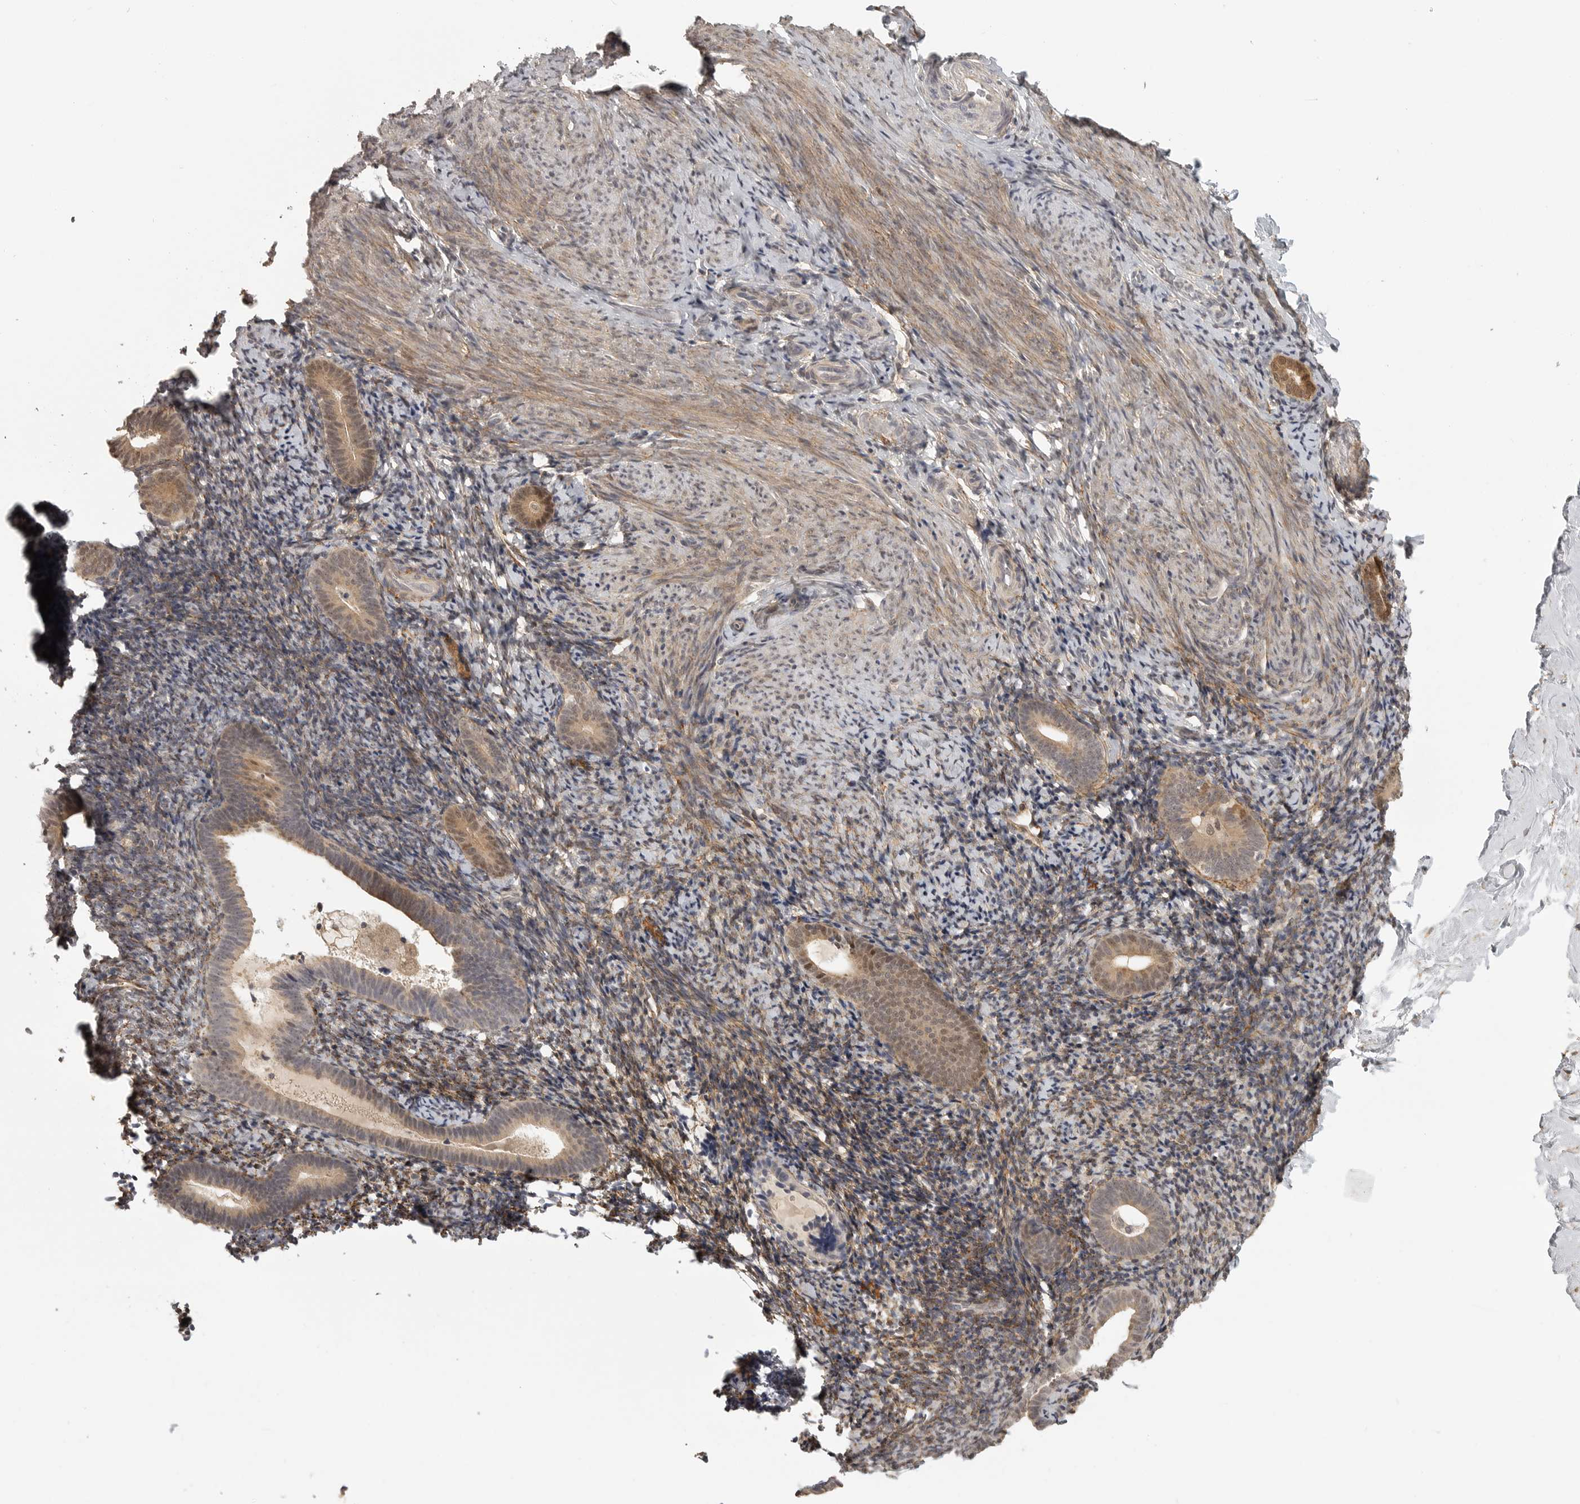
{"staining": {"intensity": "weak", "quantity": "25%-75%", "location": "nuclear"}, "tissue": "endometrium", "cell_type": "Cells in endometrial stroma", "image_type": "normal", "snomed": [{"axis": "morphology", "description": "Normal tissue, NOS"}, {"axis": "topography", "description": "Endometrium"}], "caption": "An image of human endometrium stained for a protein displays weak nuclear brown staining in cells in endometrial stroma.", "gene": "UROD", "patient": {"sex": "female", "age": 51}}